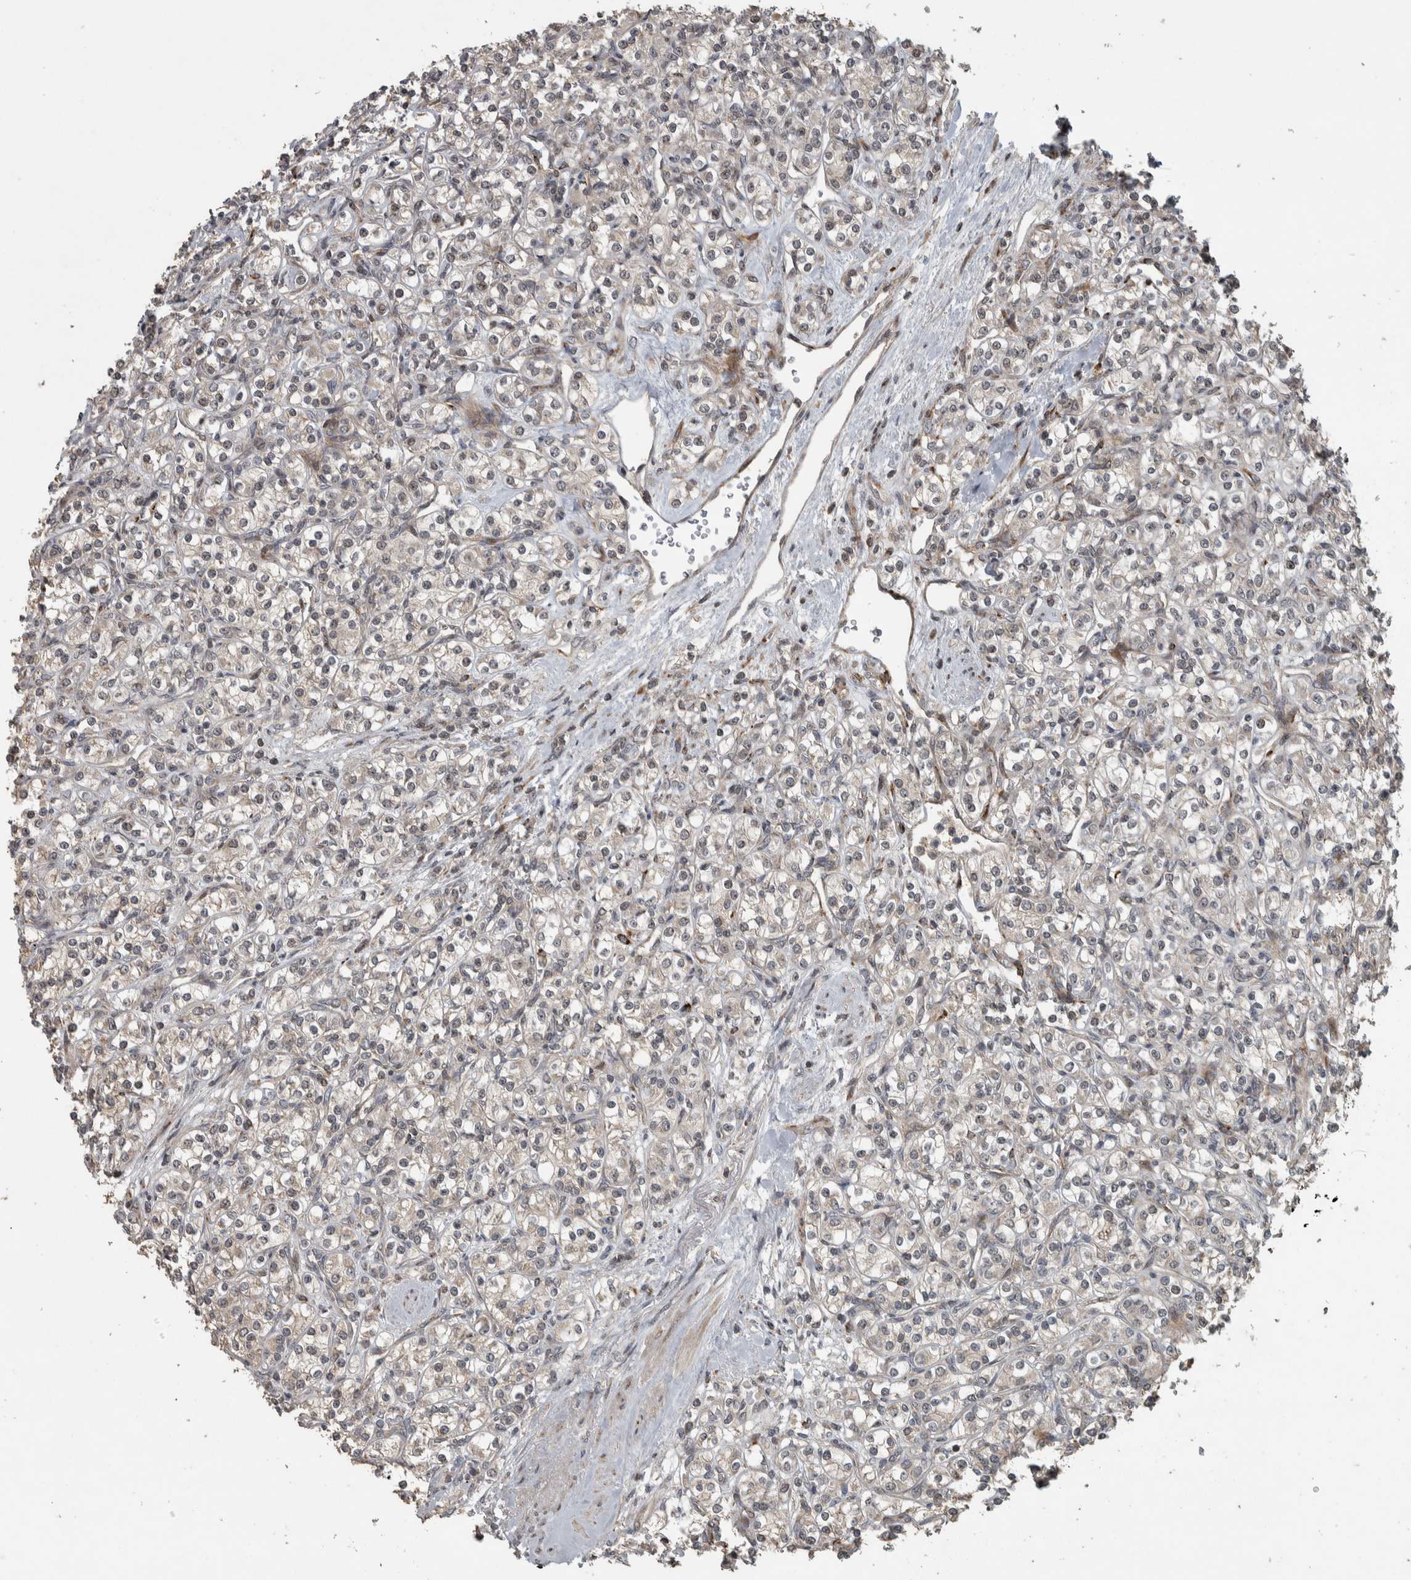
{"staining": {"intensity": "negative", "quantity": "none", "location": "none"}, "tissue": "renal cancer", "cell_type": "Tumor cells", "image_type": "cancer", "snomed": [{"axis": "morphology", "description": "Adenocarcinoma, NOS"}, {"axis": "topography", "description": "Kidney"}], "caption": "Immunohistochemistry (IHC) image of neoplastic tissue: human renal adenocarcinoma stained with DAB exhibits no significant protein expression in tumor cells.", "gene": "ERAL1", "patient": {"sex": "male", "age": 77}}